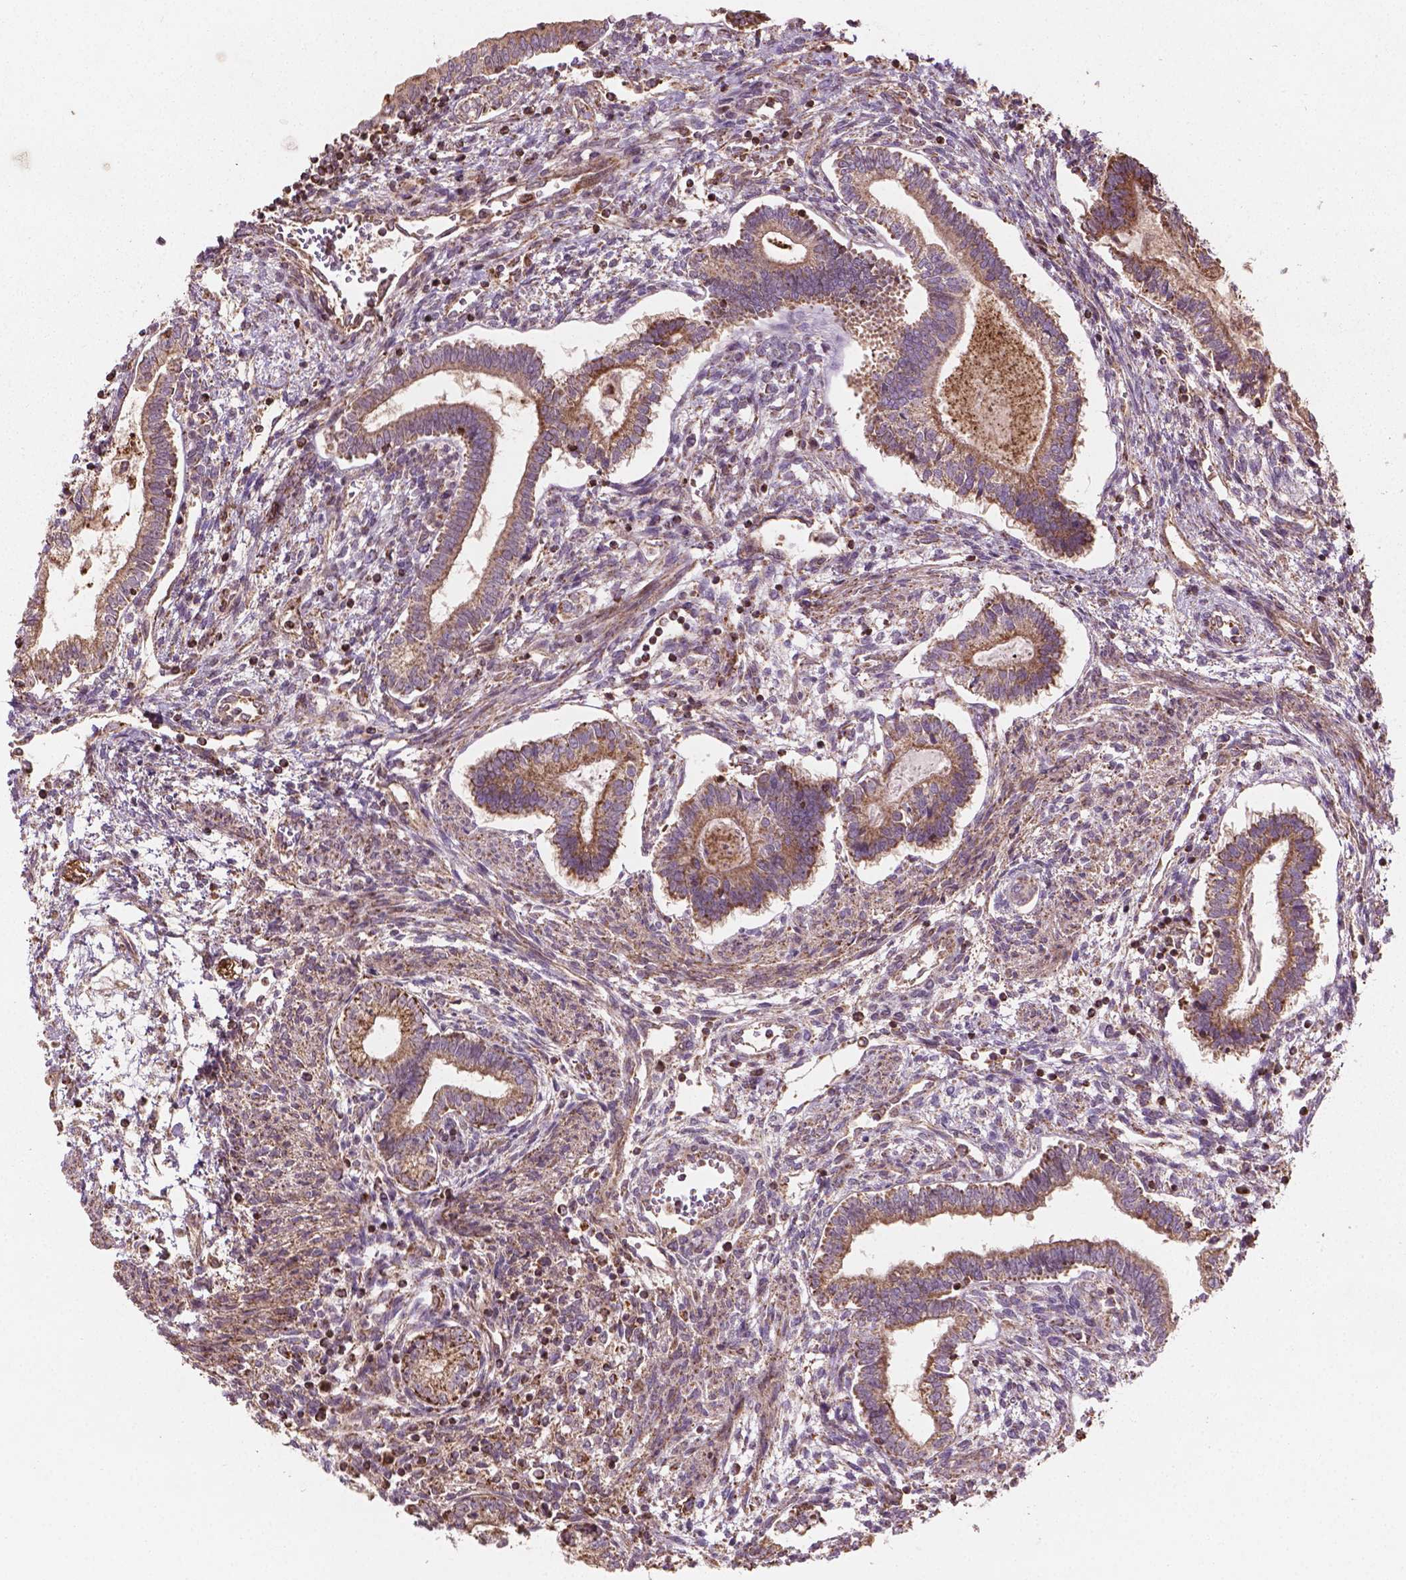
{"staining": {"intensity": "weak", "quantity": "25%-75%", "location": "cytoplasmic/membranous"}, "tissue": "testis cancer", "cell_type": "Tumor cells", "image_type": "cancer", "snomed": [{"axis": "morphology", "description": "Carcinoma, Embryonal, NOS"}, {"axis": "topography", "description": "Testis"}], "caption": "A low amount of weak cytoplasmic/membranous positivity is present in about 25%-75% of tumor cells in testis cancer tissue.", "gene": "HS3ST3A1", "patient": {"sex": "male", "age": 37}}